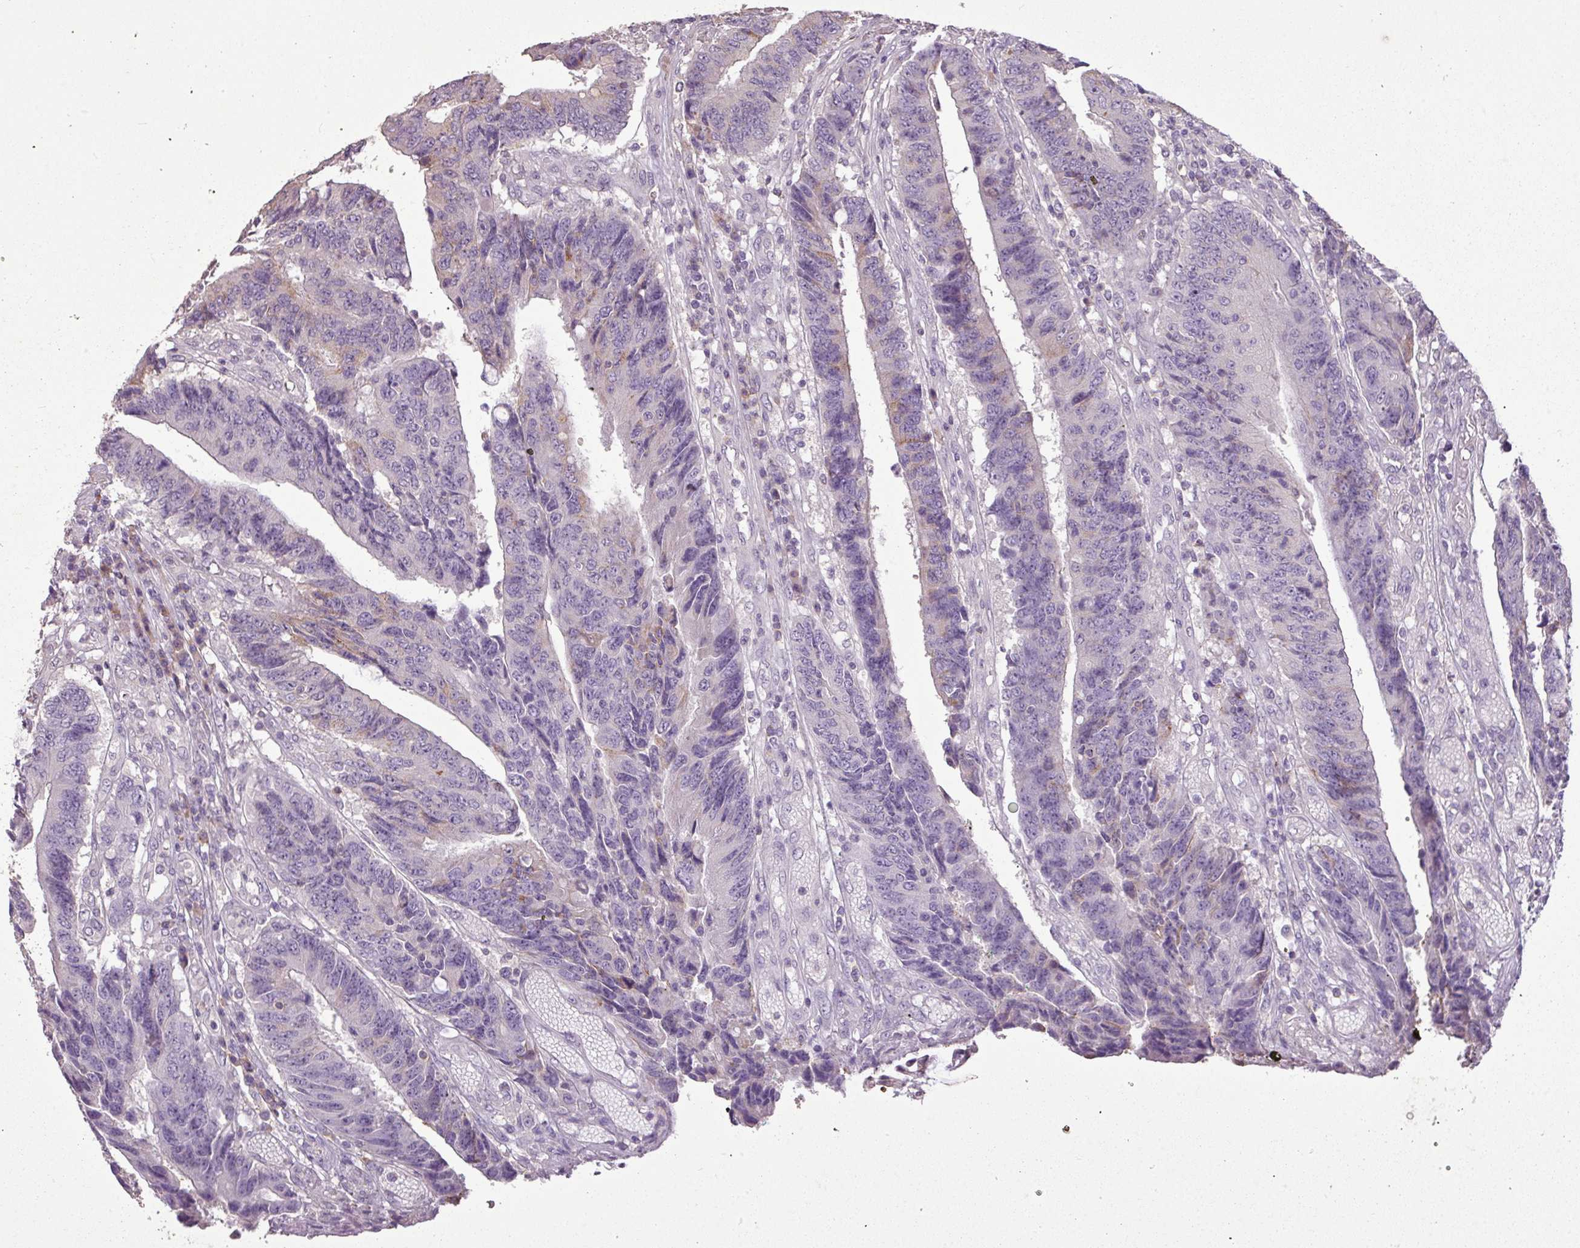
{"staining": {"intensity": "negative", "quantity": "none", "location": "none"}, "tissue": "colorectal cancer", "cell_type": "Tumor cells", "image_type": "cancer", "snomed": [{"axis": "morphology", "description": "Adenocarcinoma, NOS"}, {"axis": "topography", "description": "Rectum"}], "caption": "An image of human colorectal adenocarcinoma is negative for staining in tumor cells.", "gene": "LY9", "patient": {"sex": "male", "age": 84}}